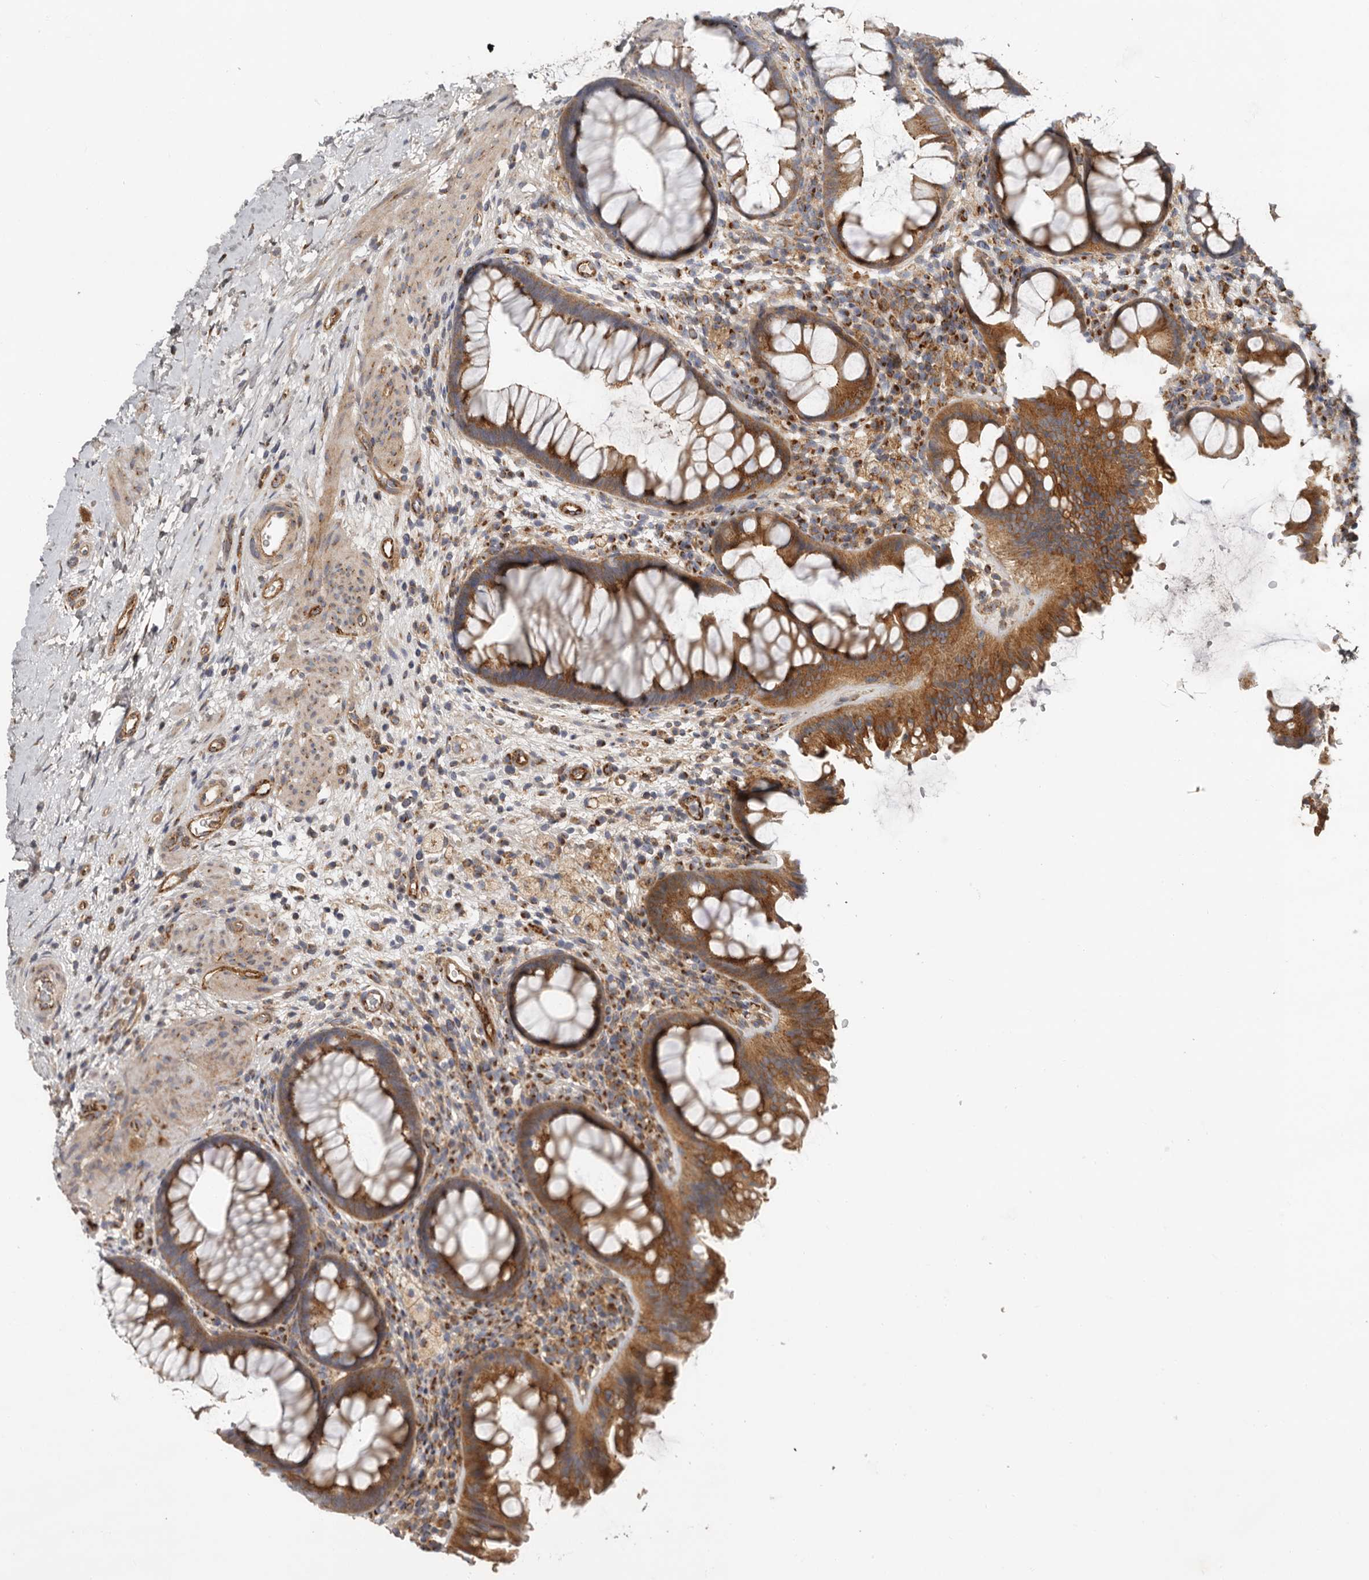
{"staining": {"intensity": "moderate", "quantity": ">75%", "location": "cytoplasmic/membranous"}, "tissue": "colon", "cell_type": "Endothelial cells", "image_type": "normal", "snomed": [{"axis": "morphology", "description": "Normal tissue, NOS"}, {"axis": "topography", "description": "Colon"}], "caption": "A high-resolution photomicrograph shows immunohistochemistry staining of unremarkable colon, which demonstrates moderate cytoplasmic/membranous staining in about >75% of endothelial cells. Nuclei are stained in blue.", "gene": "LUZP1", "patient": {"sex": "female", "age": 62}}